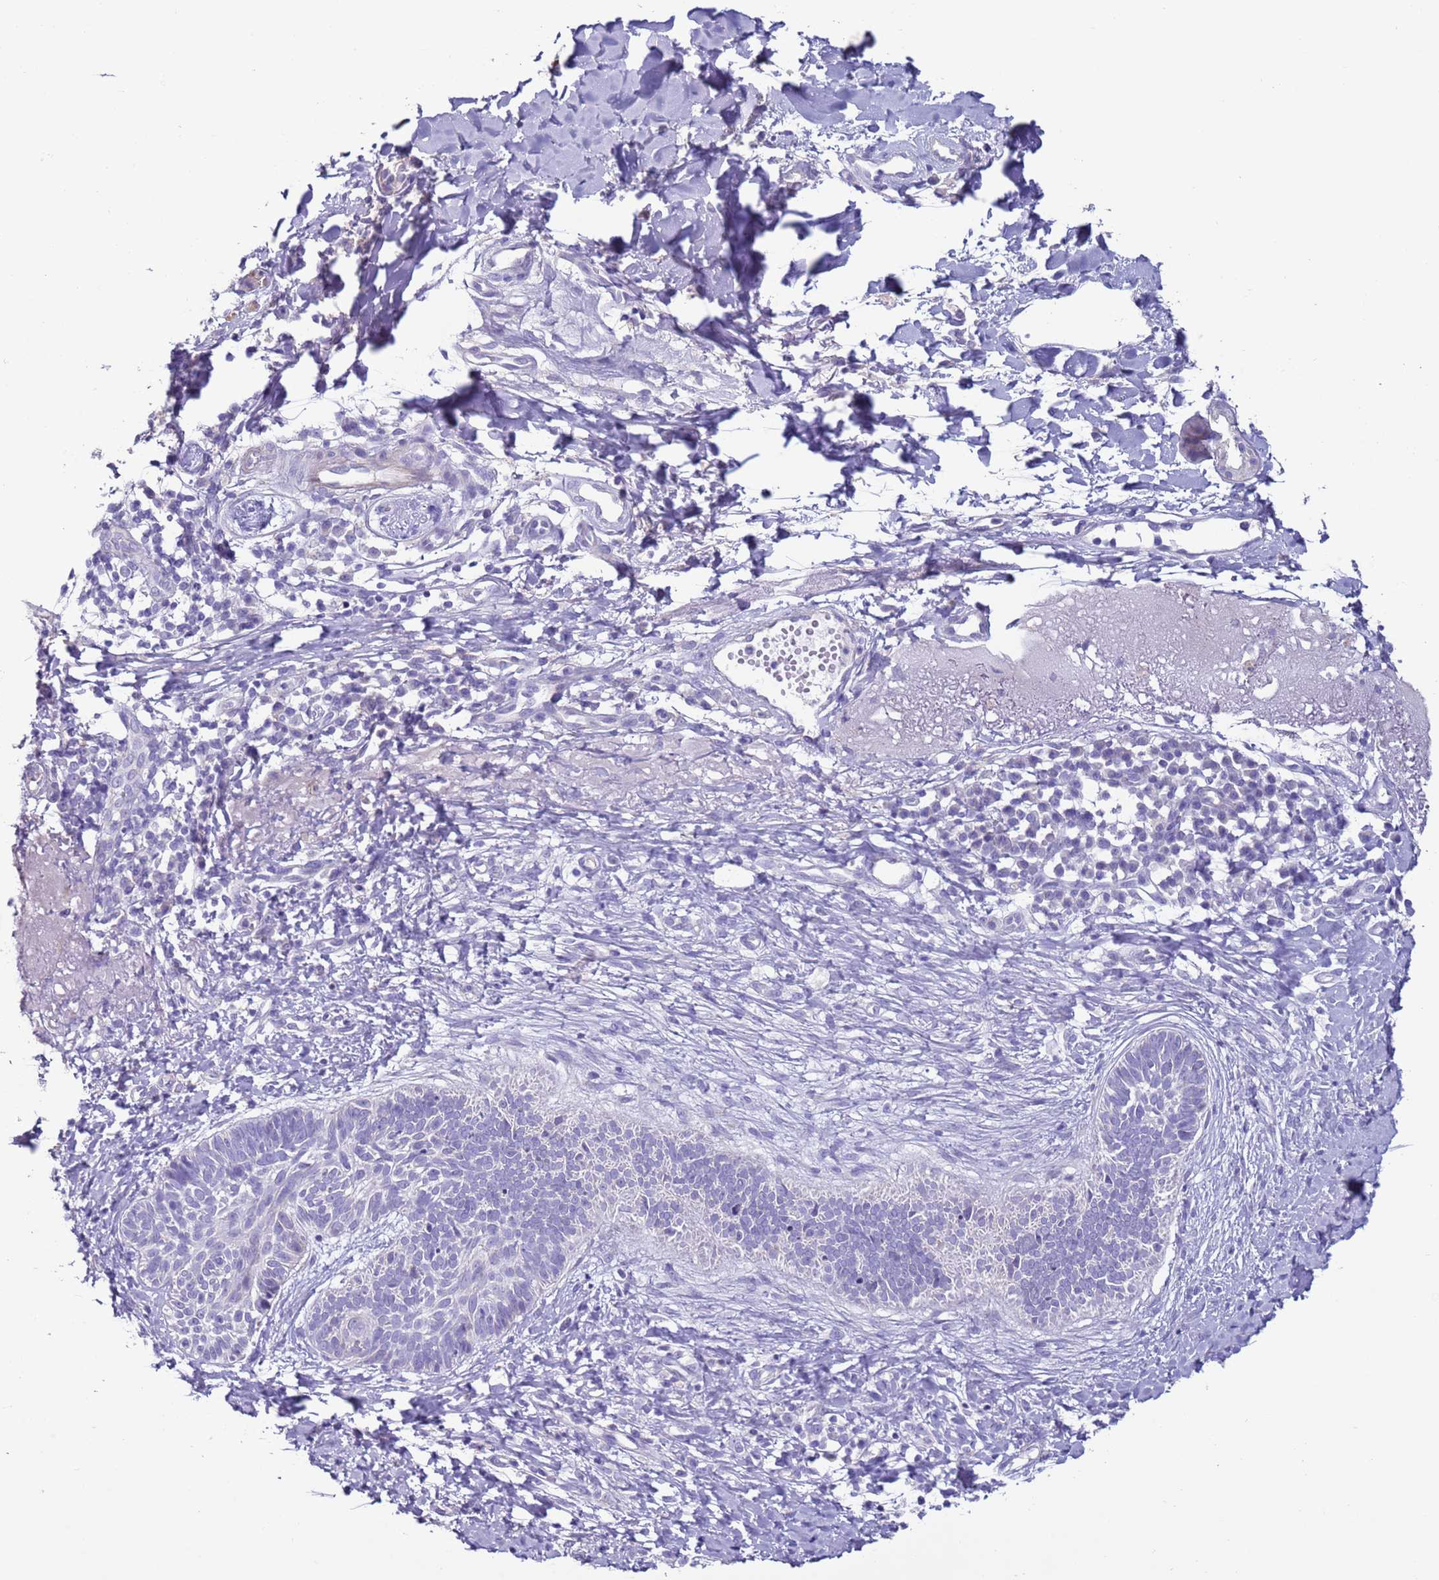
{"staining": {"intensity": "negative", "quantity": "none", "location": "none"}, "tissue": "skin cancer", "cell_type": "Tumor cells", "image_type": "cancer", "snomed": [{"axis": "morphology", "description": "Basal cell carcinoma"}, {"axis": "topography", "description": "Skin"}], "caption": "High power microscopy micrograph of an immunohistochemistry (IHC) micrograph of basal cell carcinoma (skin), revealing no significant positivity in tumor cells.", "gene": "NPAP1", "patient": {"sex": "male", "age": 72}}